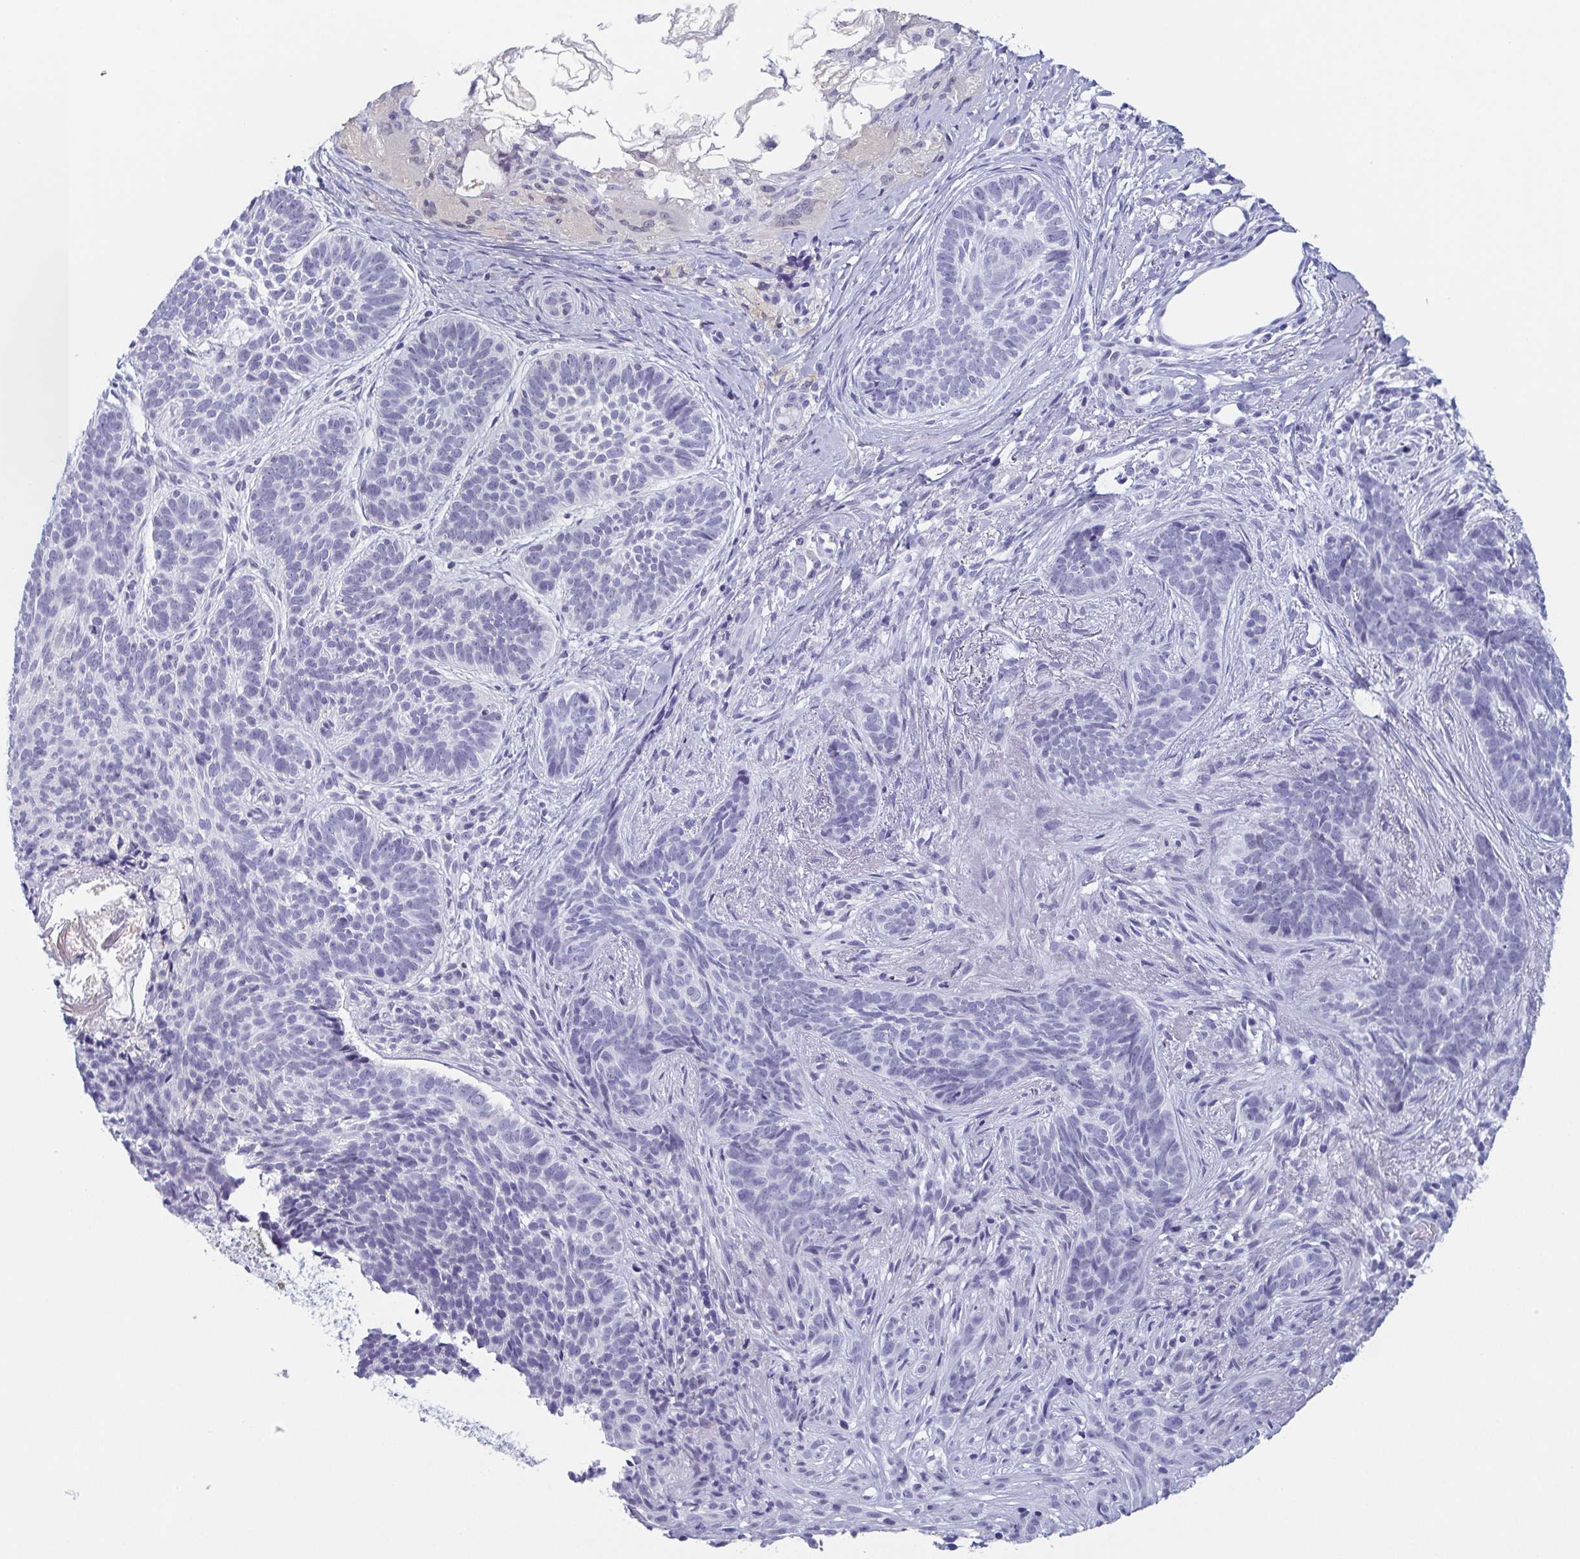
{"staining": {"intensity": "negative", "quantity": "none", "location": "none"}, "tissue": "skin cancer", "cell_type": "Tumor cells", "image_type": "cancer", "snomed": [{"axis": "morphology", "description": "Basal cell carcinoma"}, {"axis": "topography", "description": "Skin"}], "caption": "The photomicrograph exhibits no staining of tumor cells in basal cell carcinoma (skin).", "gene": "REG4", "patient": {"sex": "female", "age": 74}}